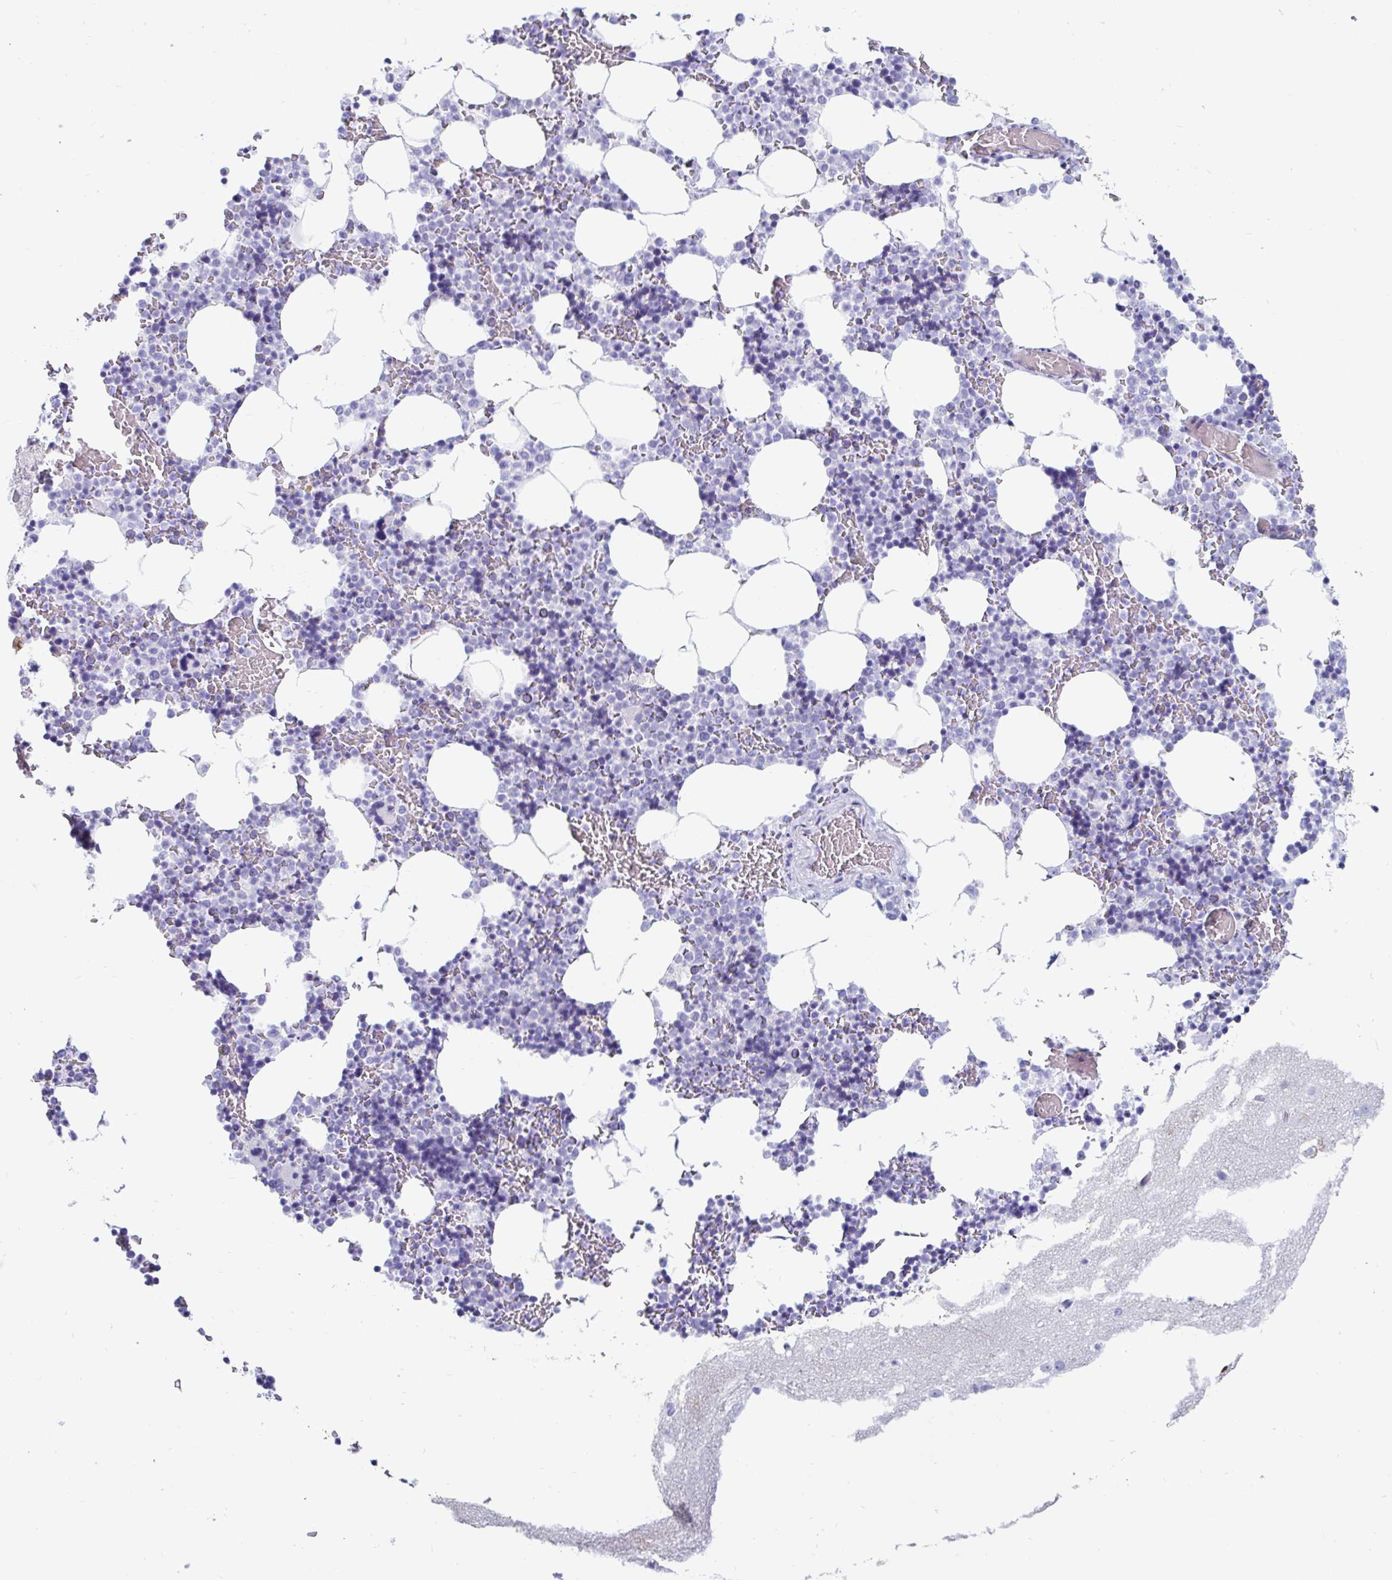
{"staining": {"intensity": "negative", "quantity": "none", "location": "none"}, "tissue": "bone marrow", "cell_type": "Hematopoietic cells", "image_type": "normal", "snomed": [{"axis": "morphology", "description": "Normal tissue, NOS"}, {"axis": "topography", "description": "Bone marrow"}], "caption": "Benign bone marrow was stained to show a protein in brown. There is no significant positivity in hematopoietic cells. The staining was performed using DAB (3,3'-diaminobenzidine) to visualize the protein expression in brown, while the nuclei were stained in blue with hematoxylin (Magnification: 20x).", "gene": "GKN2", "patient": {"sex": "female", "age": 42}}